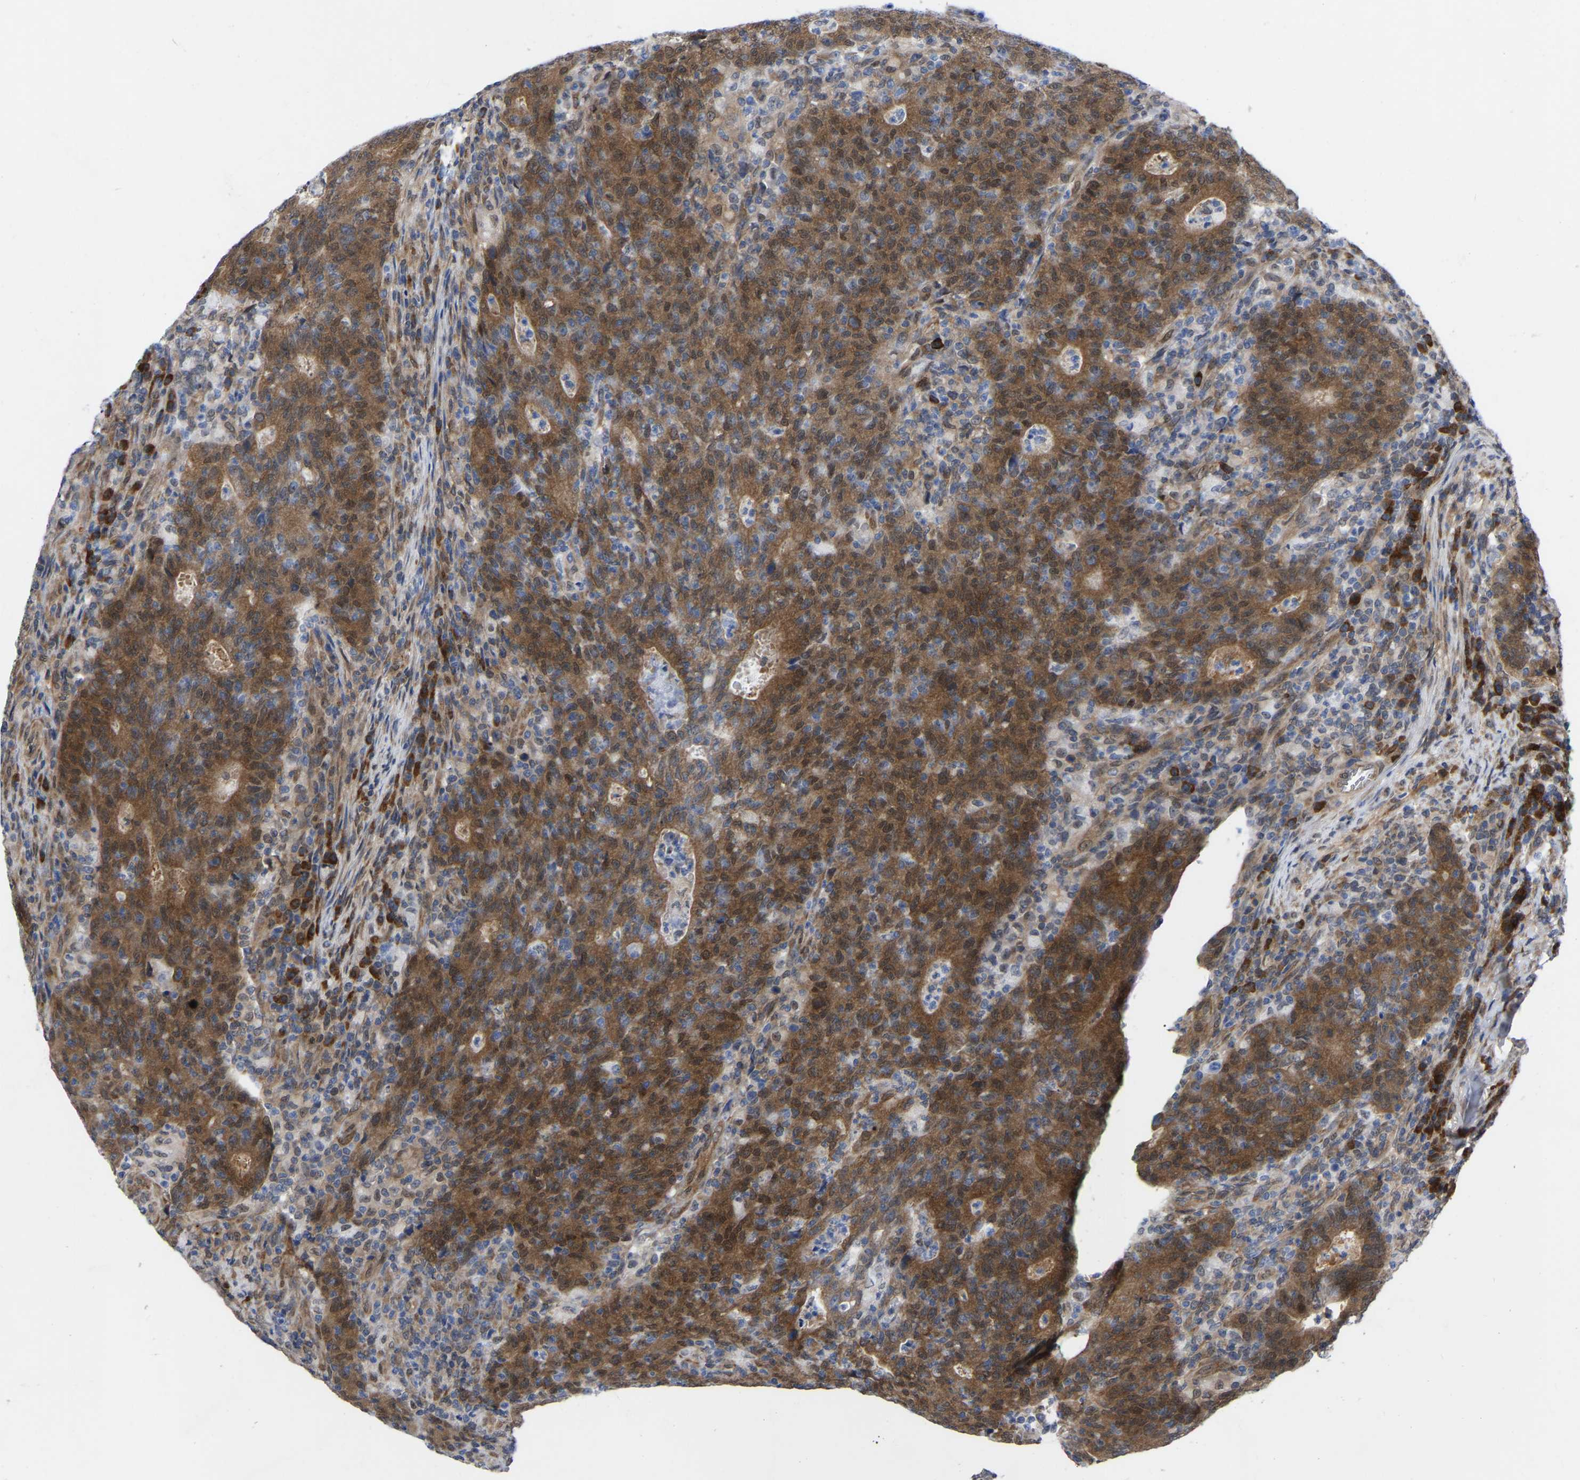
{"staining": {"intensity": "moderate", "quantity": ">75%", "location": "cytoplasmic/membranous,nuclear"}, "tissue": "colorectal cancer", "cell_type": "Tumor cells", "image_type": "cancer", "snomed": [{"axis": "morphology", "description": "Adenocarcinoma, NOS"}, {"axis": "topography", "description": "Colon"}], "caption": "An immunohistochemistry photomicrograph of tumor tissue is shown. Protein staining in brown shows moderate cytoplasmic/membranous and nuclear positivity in colorectal adenocarcinoma within tumor cells. (DAB (3,3'-diaminobenzidine) = brown stain, brightfield microscopy at high magnification).", "gene": "UBE4B", "patient": {"sex": "female", "age": 75}}